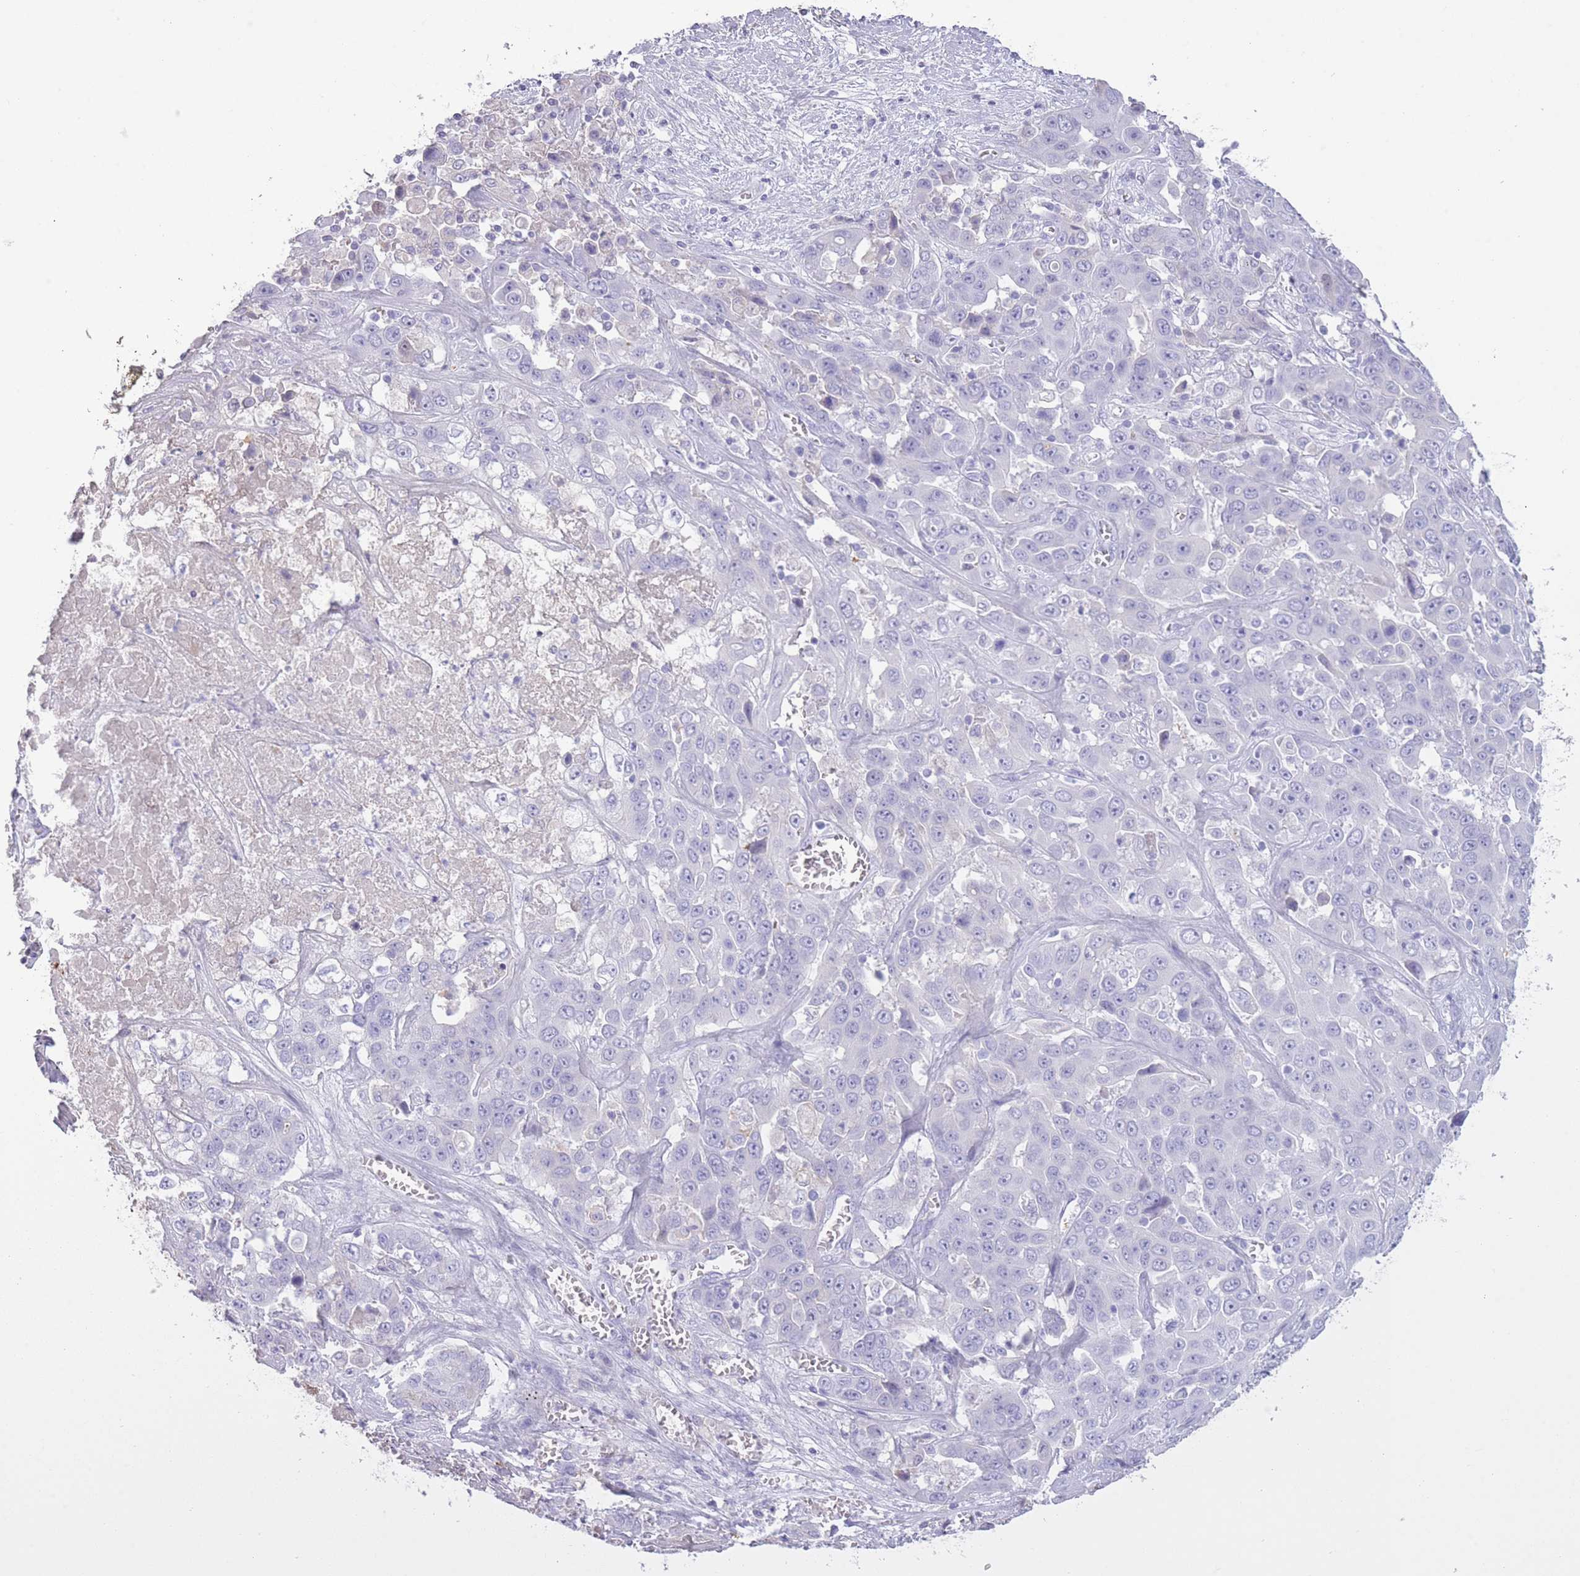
{"staining": {"intensity": "negative", "quantity": "none", "location": "none"}, "tissue": "liver cancer", "cell_type": "Tumor cells", "image_type": "cancer", "snomed": [{"axis": "morphology", "description": "Cholangiocarcinoma"}, {"axis": "topography", "description": "Liver"}], "caption": "IHC image of liver cholangiocarcinoma stained for a protein (brown), which exhibits no expression in tumor cells. (Brightfield microscopy of DAB immunohistochemistry (IHC) at high magnification).", "gene": "AP3S2", "patient": {"sex": "female", "age": 52}}